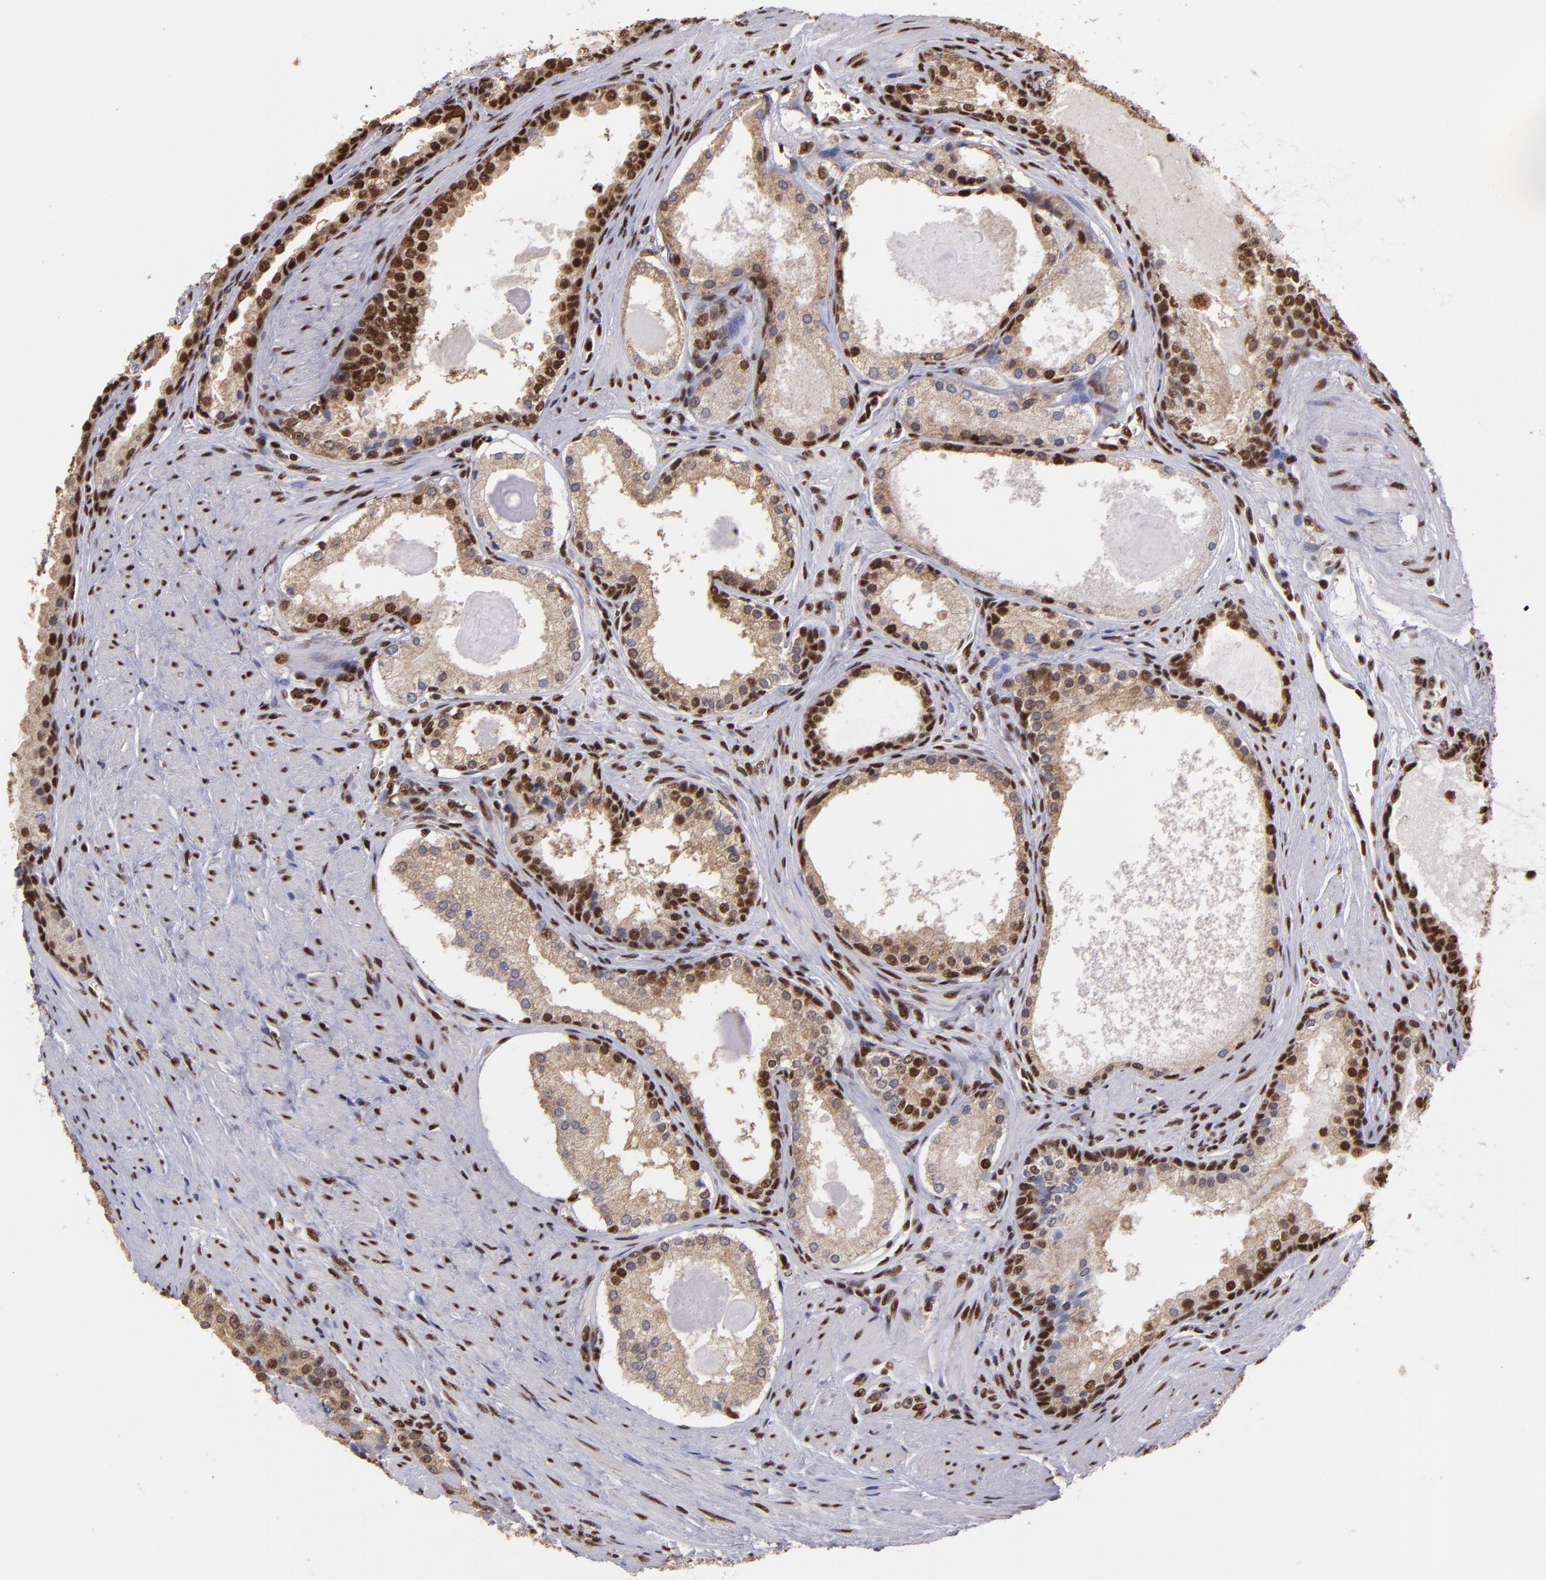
{"staining": {"intensity": "moderate", "quantity": ">75%", "location": "cytoplasmic/membranous,nuclear"}, "tissue": "prostate cancer", "cell_type": "Tumor cells", "image_type": "cancer", "snomed": [{"axis": "morphology", "description": "Adenocarcinoma, Medium grade"}, {"axis": "topography", "description": "Prostate"}], "caption": "This micrograph exhibits prostate adenocarcinoma (medium-grade) stained with immunohistochemistry to label a protein in brown. The cytoplasmic/membranous and nuclear of tumor cells show moderate positivity for the protein. Nuclei are counter-stained blue.", "gene": "SP1", "patient": {"sex": "male", "age": 72}}